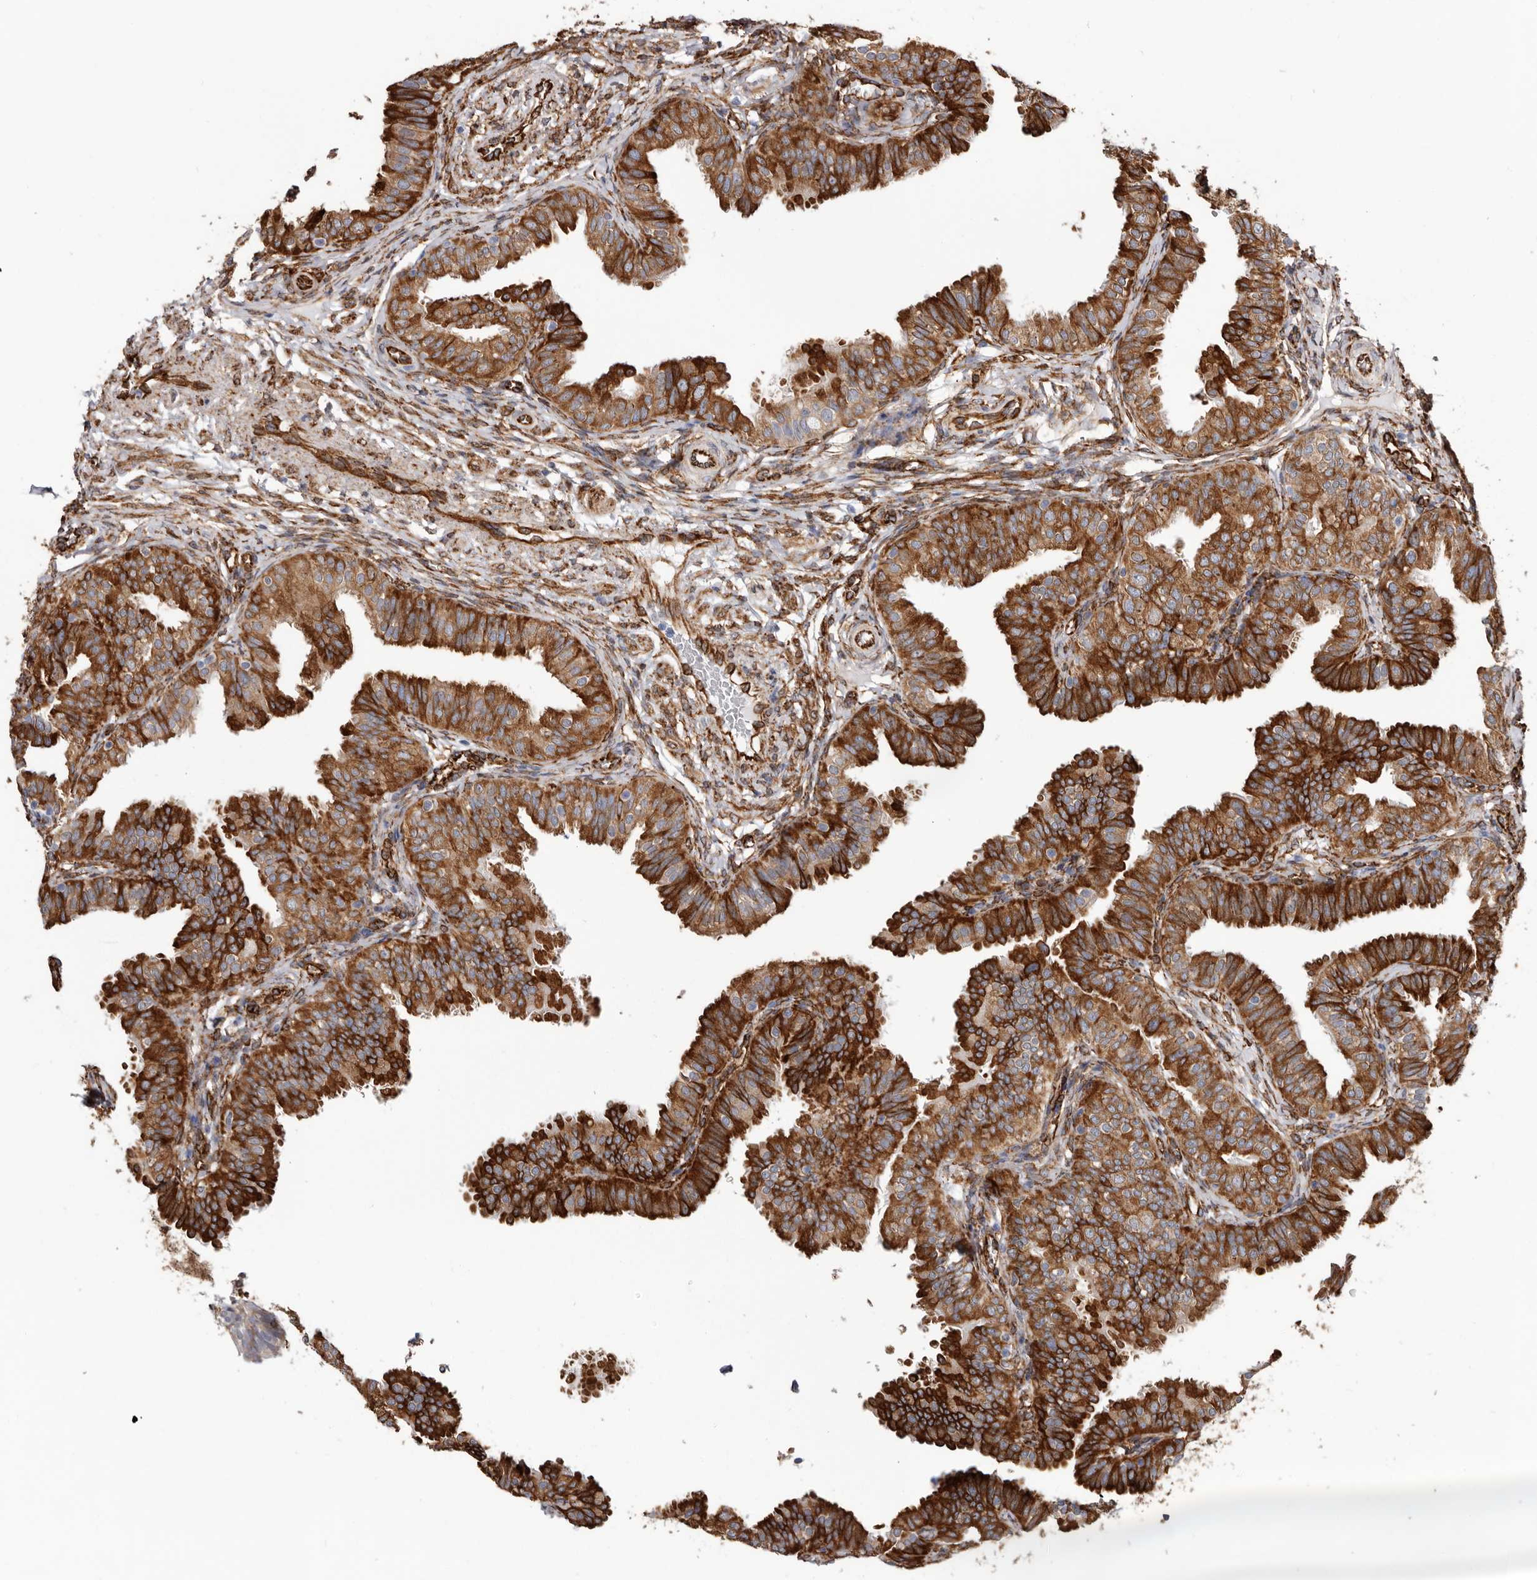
{"staining": {"intensity": "strong", "quantity": ">75%", "location": "cytoplasmic/membranous"}, "tissue": "fallopian tube", "cell_type": "Glandular cells", "image_type": "normal", "snomed": [{"axis": "morphology", "description": "Normal tissue, NOS"}, {"axis": "topography", "description": "Fallopian tube"}], "caption": "A photomicrograph showing strong cytoplasmic/membranous positivity in approximately >75% of glandular cells in benign fallopian tube, as visualized by brown immunohistochemical staining.", "gene": "SEMA3E", "patient": {"sex": "female", "age": 35}}